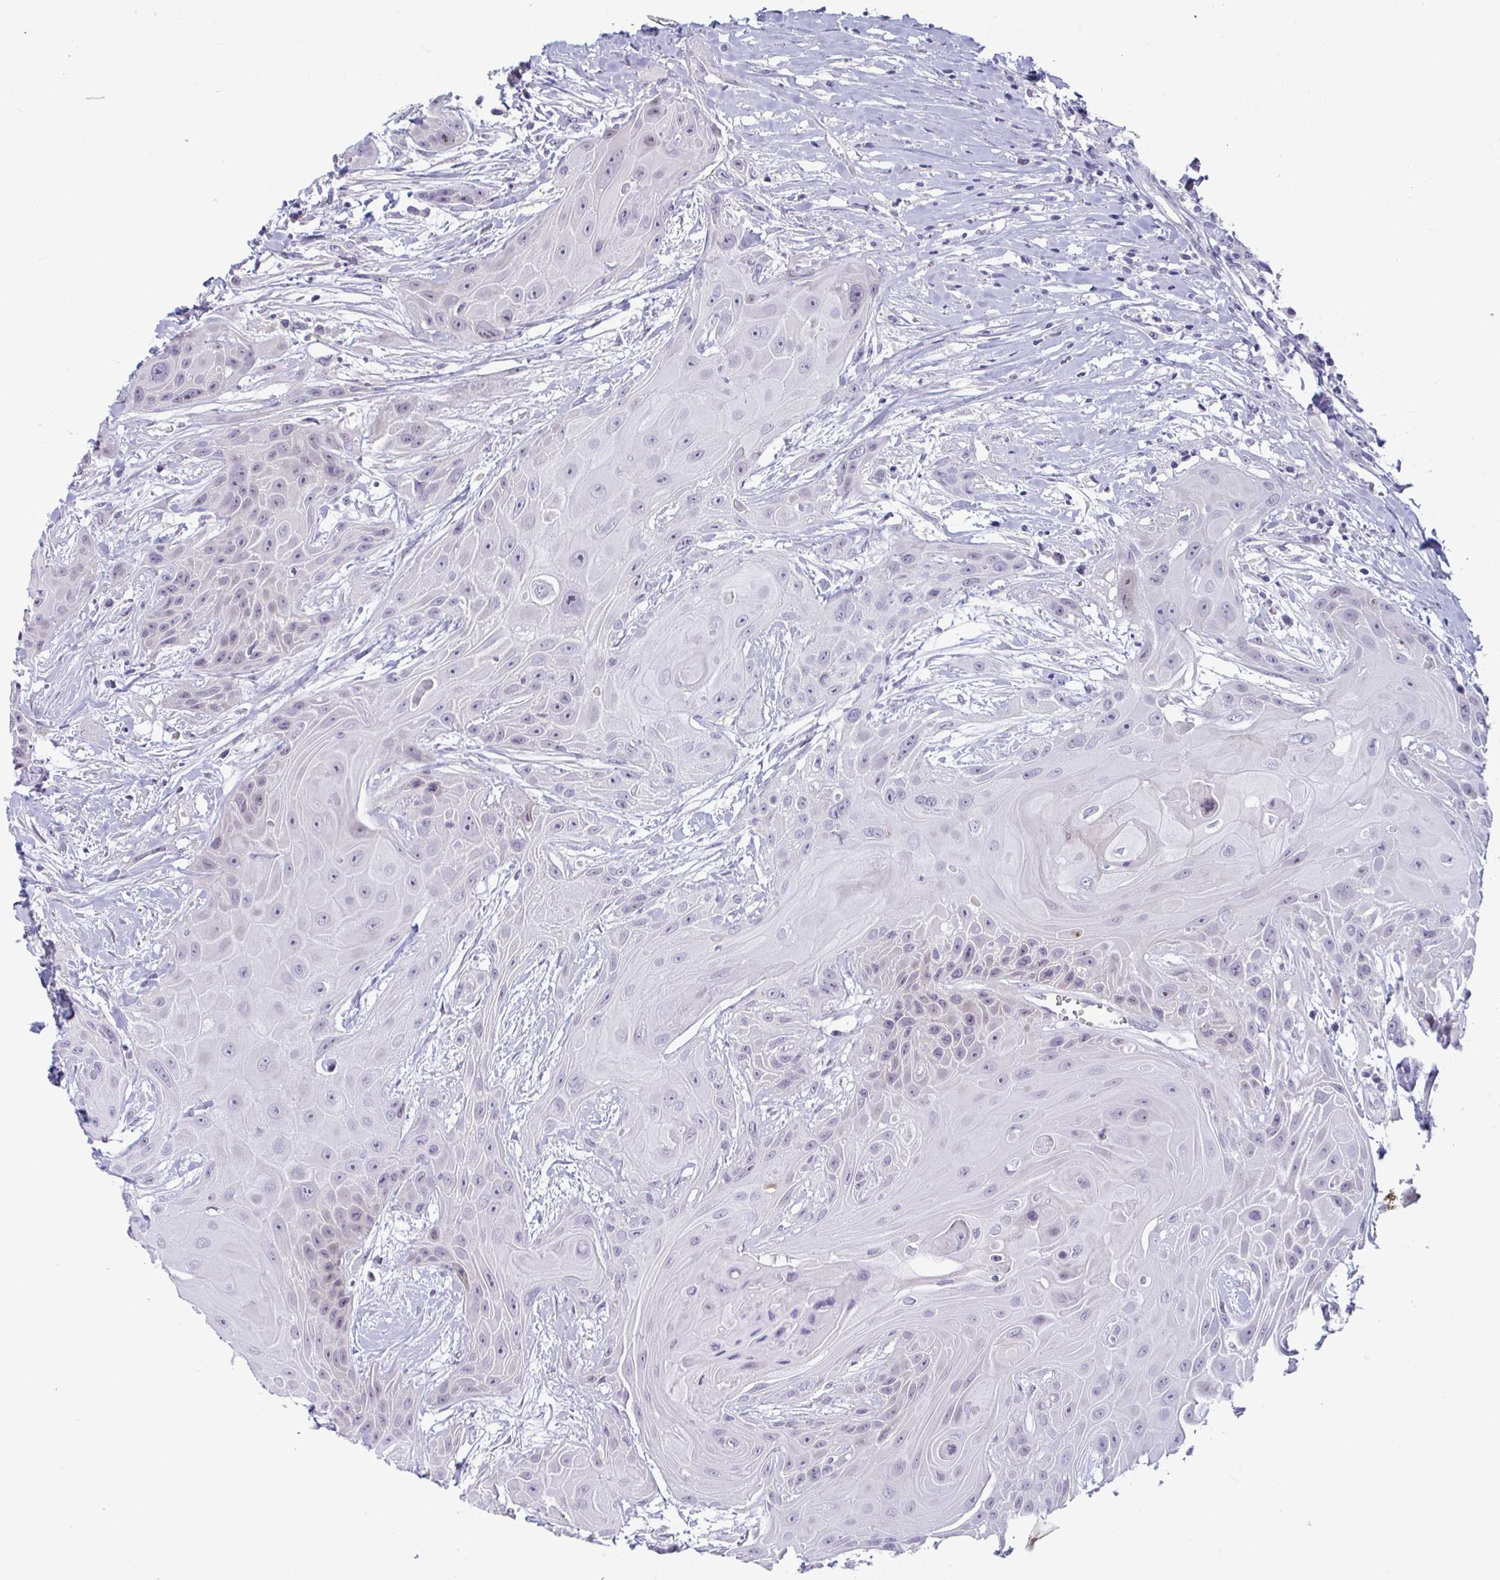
{"staining": {"intensity": "negative", "quantity": "none", "location": "none"}, "tissue": "head and neck cancer", "cell_type": "Tumor cells", "image_type": "cancer", "snomed": [{"axis": "morphology", "description": "Squamous cell carcinoma, NOS"}, {"axis": "topography", "description": "Head-Neck"}], "caption": "A high-resolution micrograph shows immunohistochemistry staining of head and neck cancer (squamous cell carcinoma), which demonstrates no significant positivity in tumor cells. (Immunohistochemistry, brightfield microscopy, high magnification).", "gene": "GSTM1", "patient": {"sex": "female", "age": 73}}